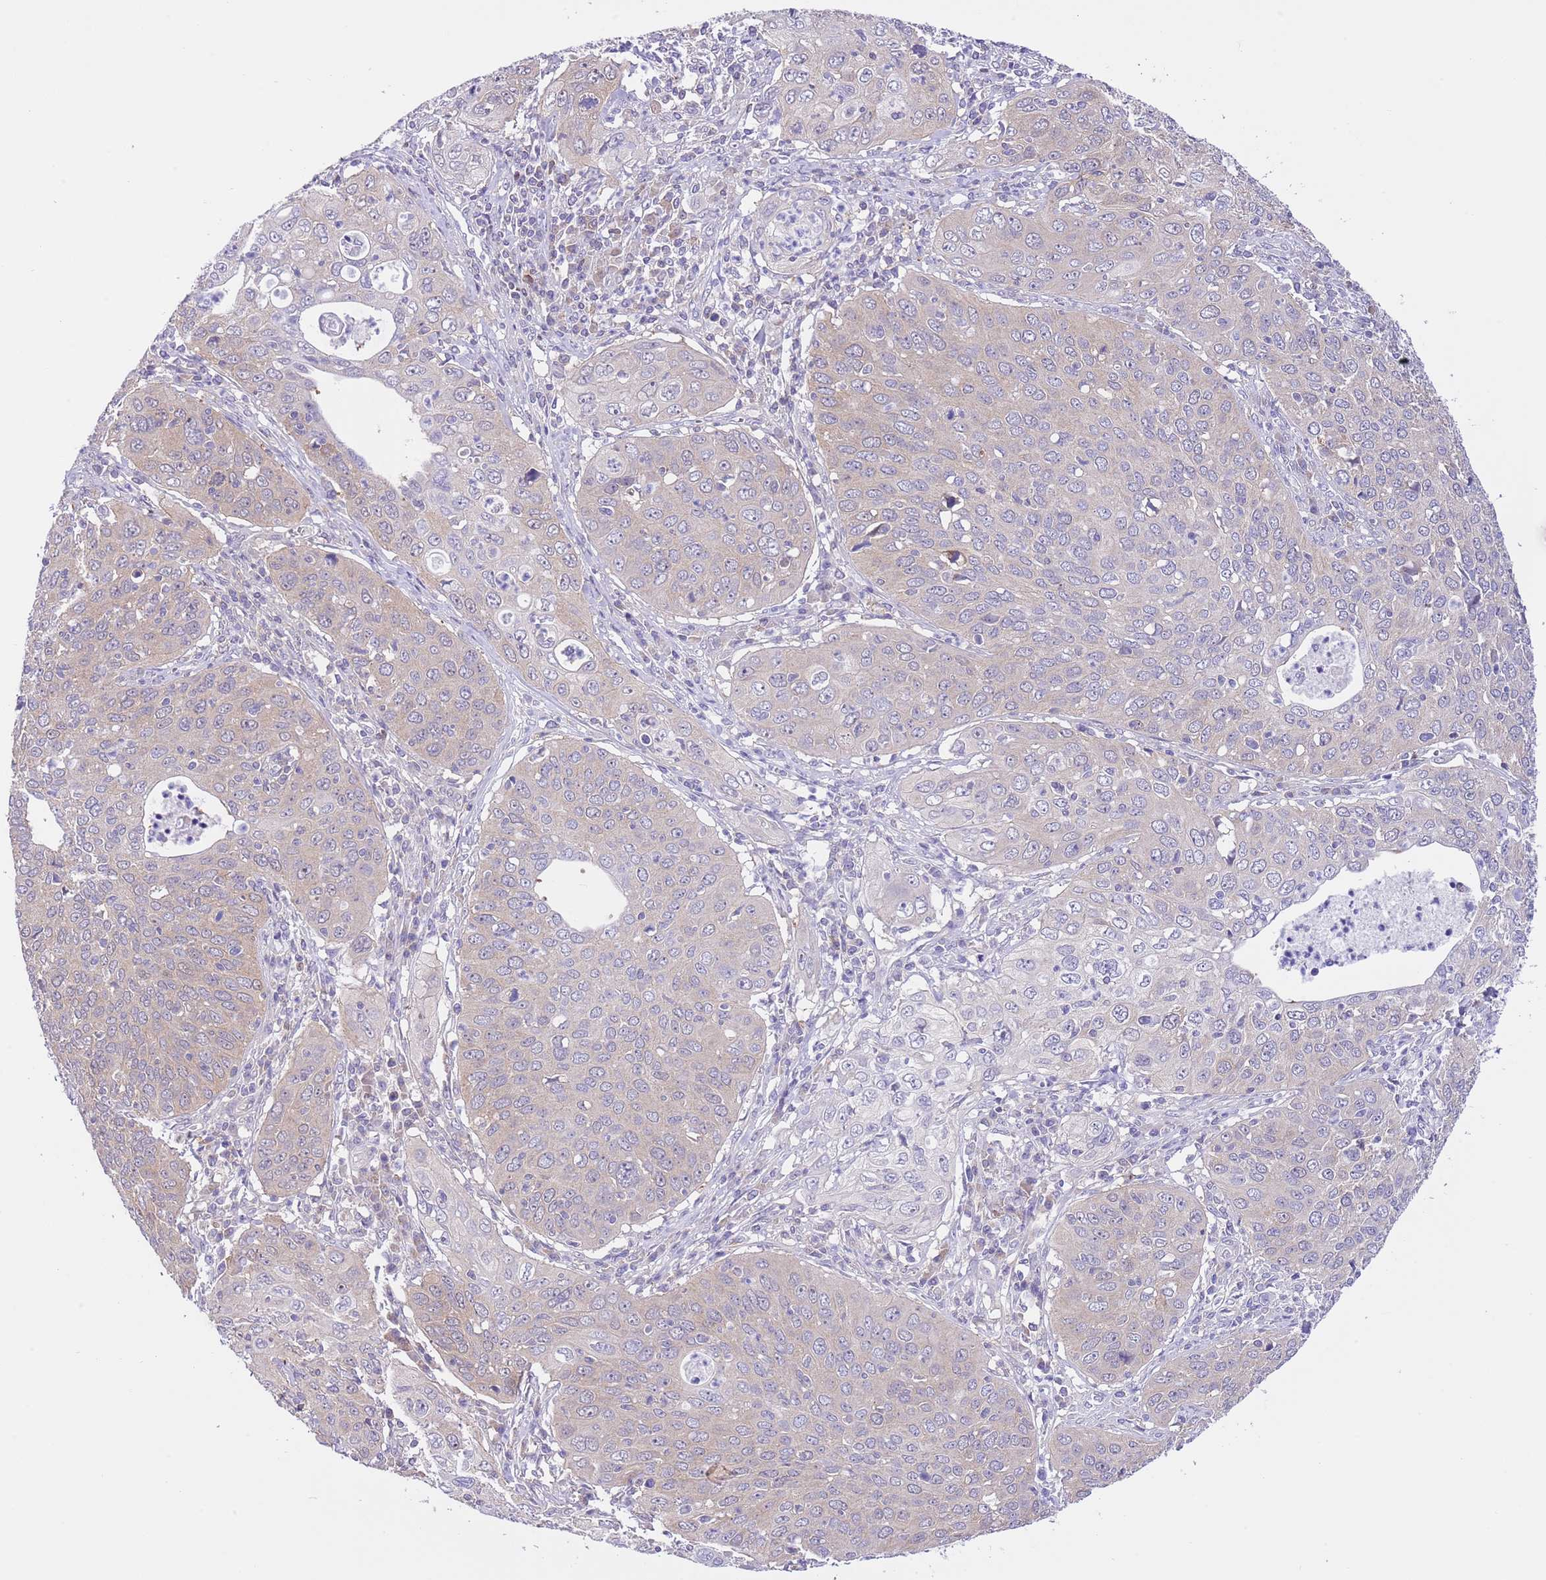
{"staining": {"intensity": "weak", "quantity": "<25%", "location": "cytoplasmic/membranous"}, "tissue": "cervical cancer", "cell_type": "Tumor cells", "image_type": "cancer", "snomed": [{"axis": "morphology", "description": "Squamous cell carcinoma, NOS"}, {"axis": "topography", "description": "Cervix"}], "caption": "An IHC image of squamous cell carcinoma (cervical) is shown. There is no staining in tumor cells of squamous cell carcinoma (cervical). (Stains: DAB (3,3'-diaminobenzidine) IHC with hematoxylin counter stain, Microscopy: brightfield microscopy at high magnification).", "gene": "PRR32", "patient": {"sex": "female", "age": 36}}